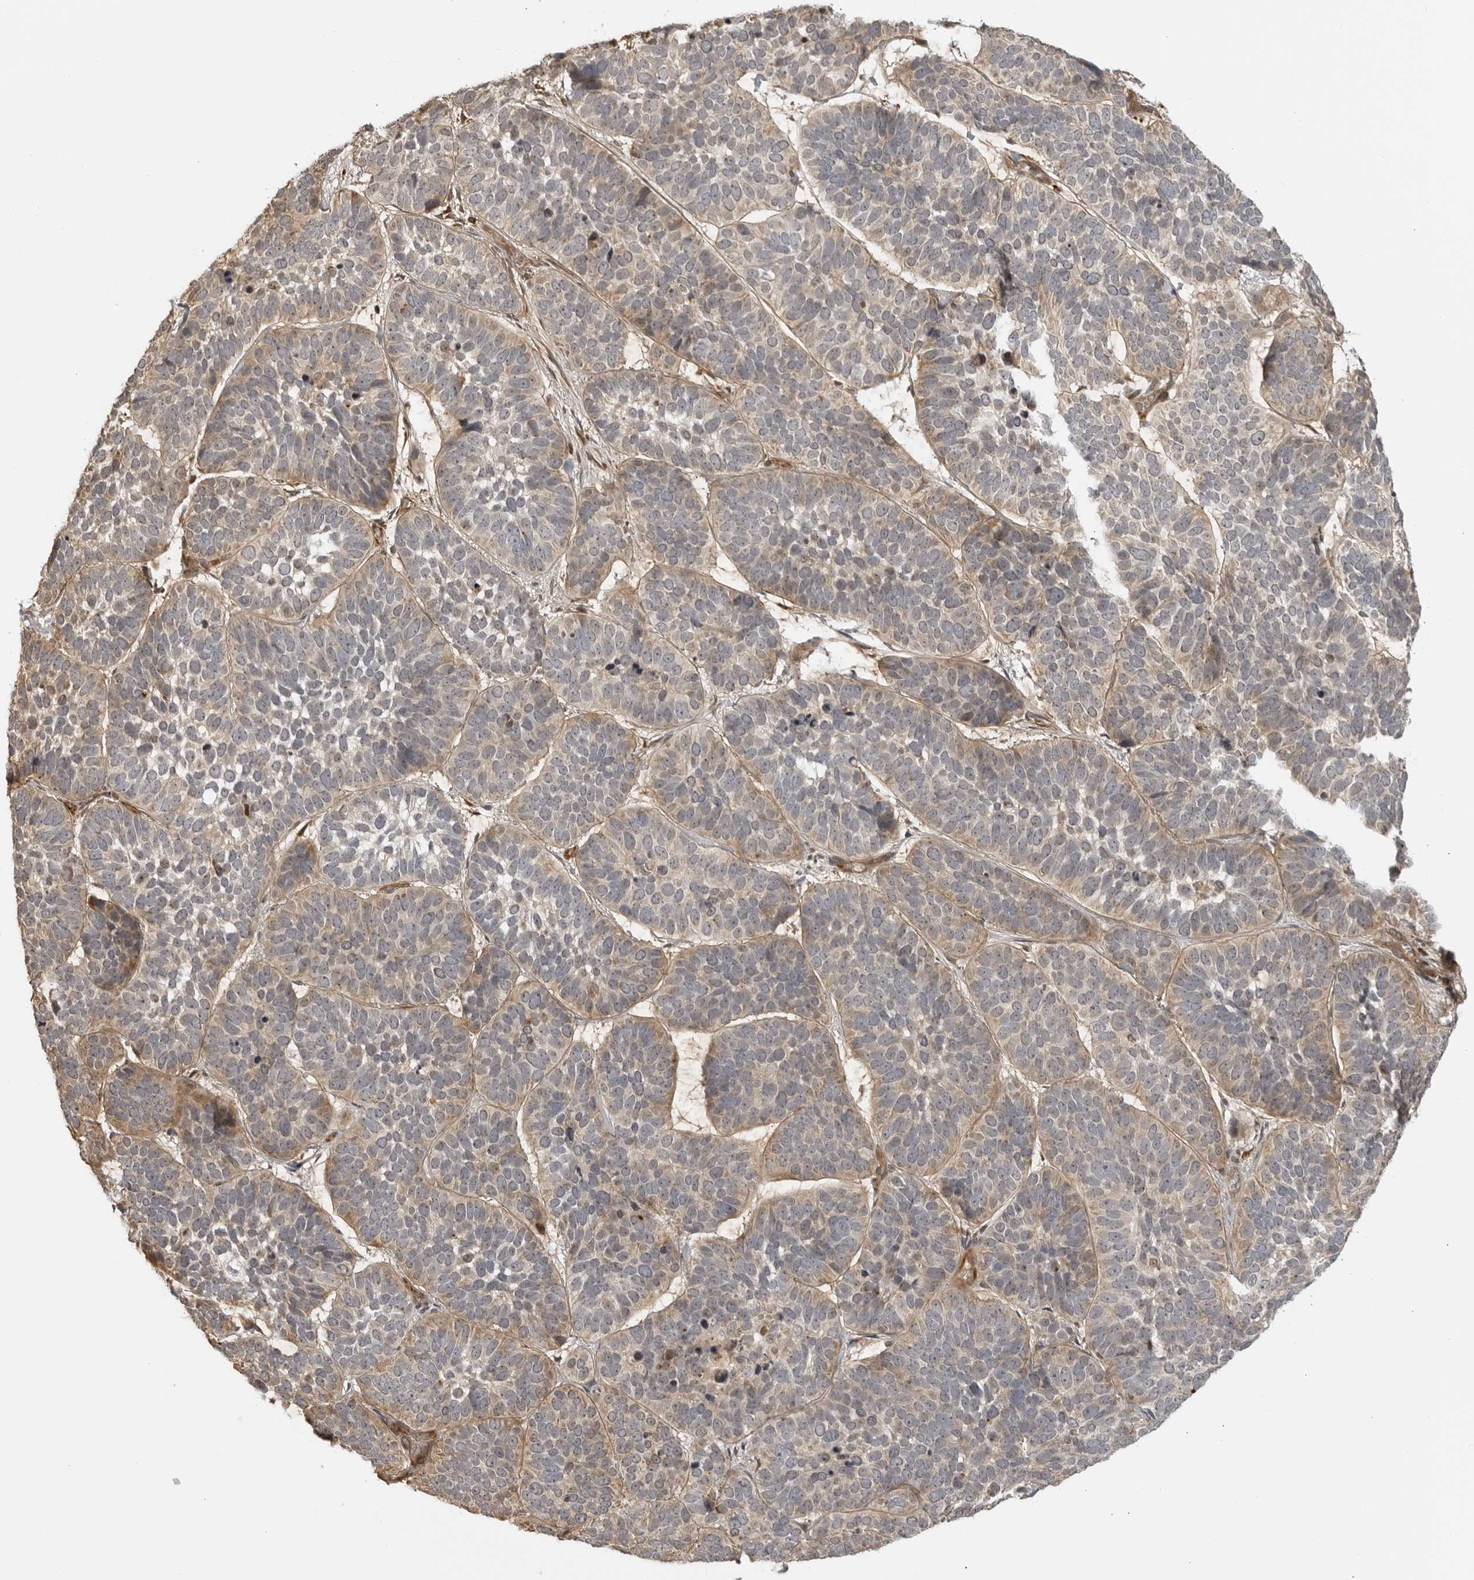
{"staining": {"intensity": "weak", "quantity": "25%-75%", "location": "cytoplasmic/membranous"}, "tissue": "skin cancer", "cell_type": "Tumor cells", "image_type": "cancer", "snomed": [{"axis": "morphology", "description": "Basal cell carcinoma"}, {"axis": "topography", "description": "Skin"}], "caption": "Skin basal cell carcinoma stained with a brown dye displays weak cytoplasmic/membranous positive staining in about 25%-75% of tumor cells.", "gene": "TCF21", "patient": {"sex": "male", "age": 62}}